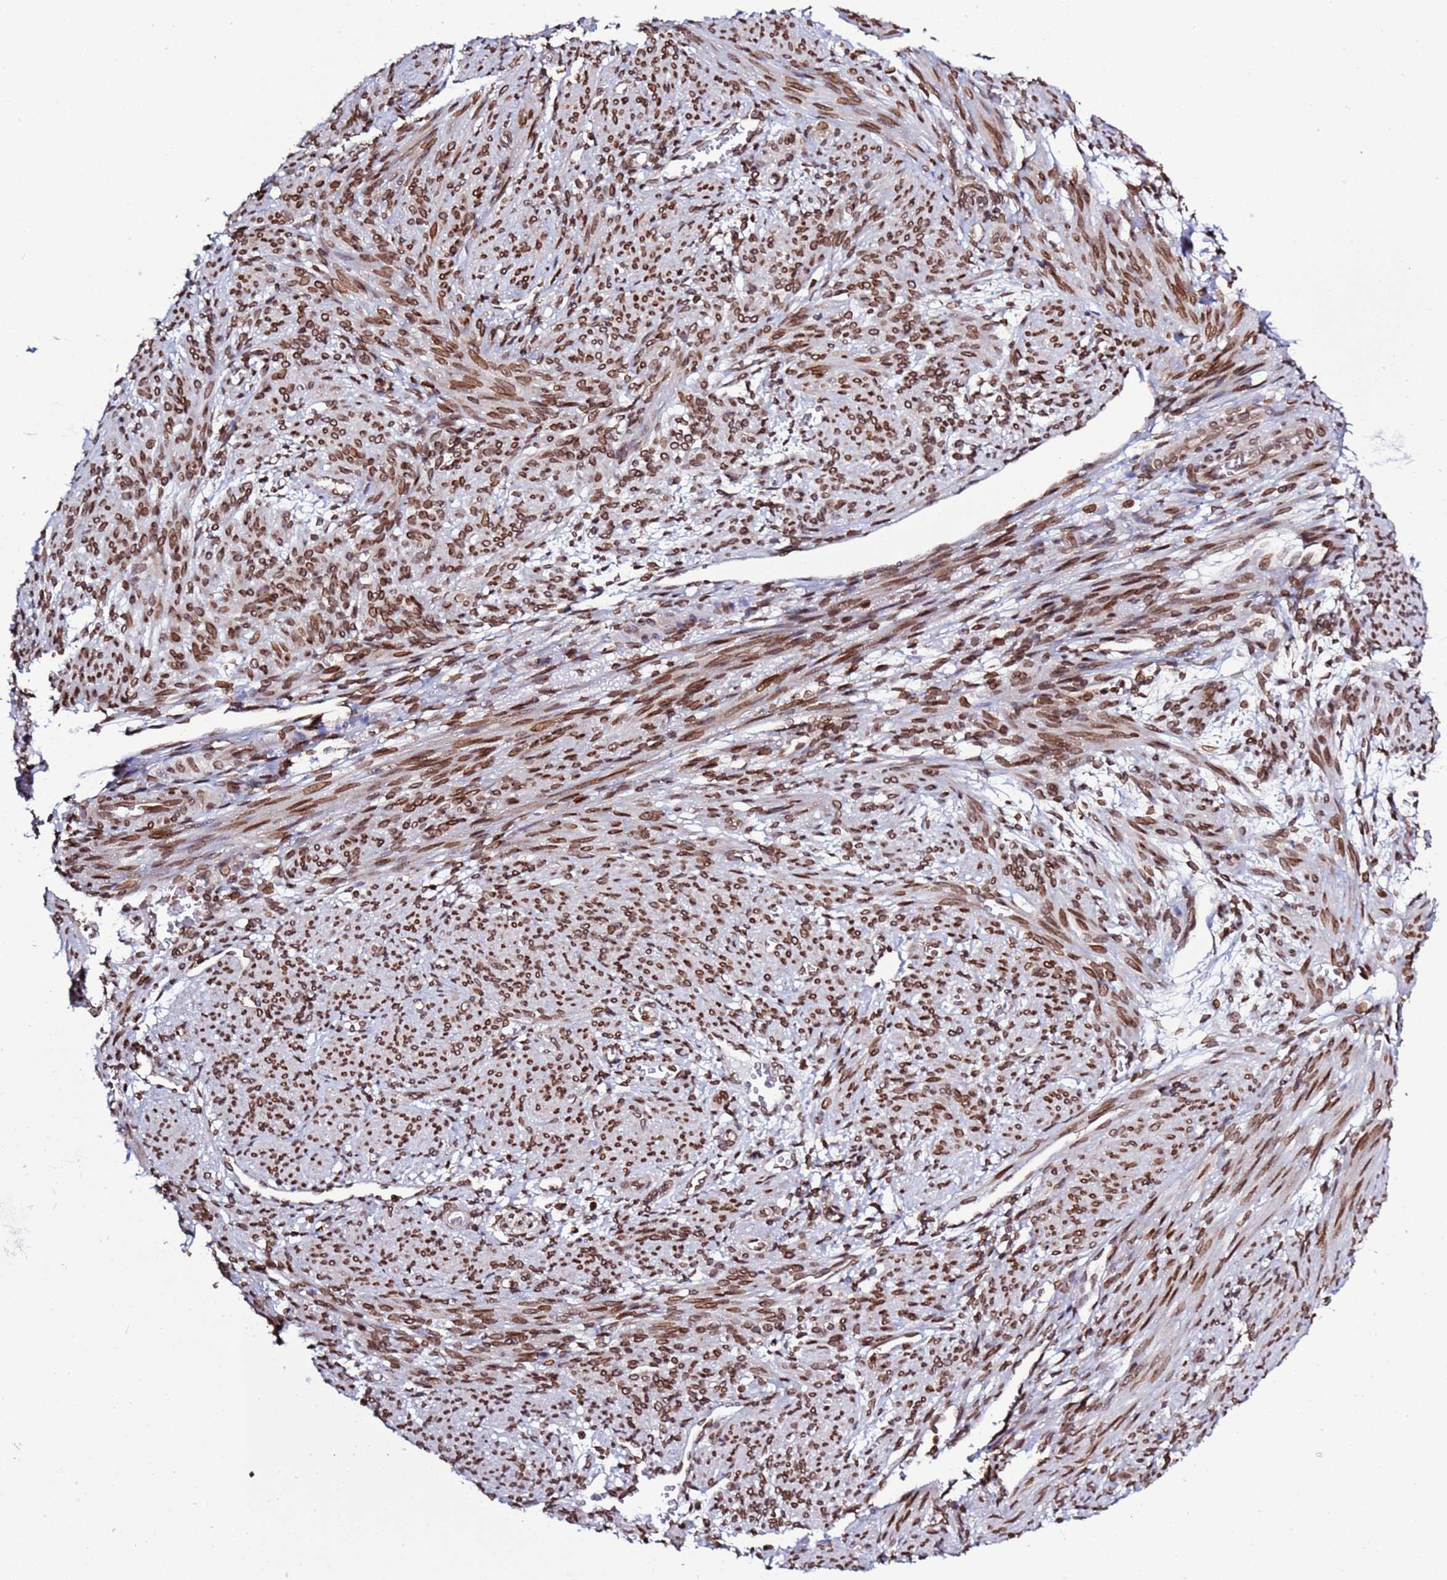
{"staining": {"intensity": "strong", "quantity": ">75%", "location": "nuclear"}, "tissue": "smooth muscle", "cell_type": "Smooth muscle cells", "image_type": "normal", "snomed": [{"axis": "morphology", "description": "Normal tissue, NOS"}, {"axis": "topography", "description": "Smooth muscle"}], "caption": "The micrograph displays immunohistochemical staining of unremarkable smooth muscle. There is strong nuclear staining is seen in about >75% of smooth muscle cells. The staining is performed using DAB brown chromogen to label protein expression. The nuclei are counter-stained blue using hematoxylin.", "gene": "TOR1AIP1", "patient": {"sex": "female", "age": 39}}